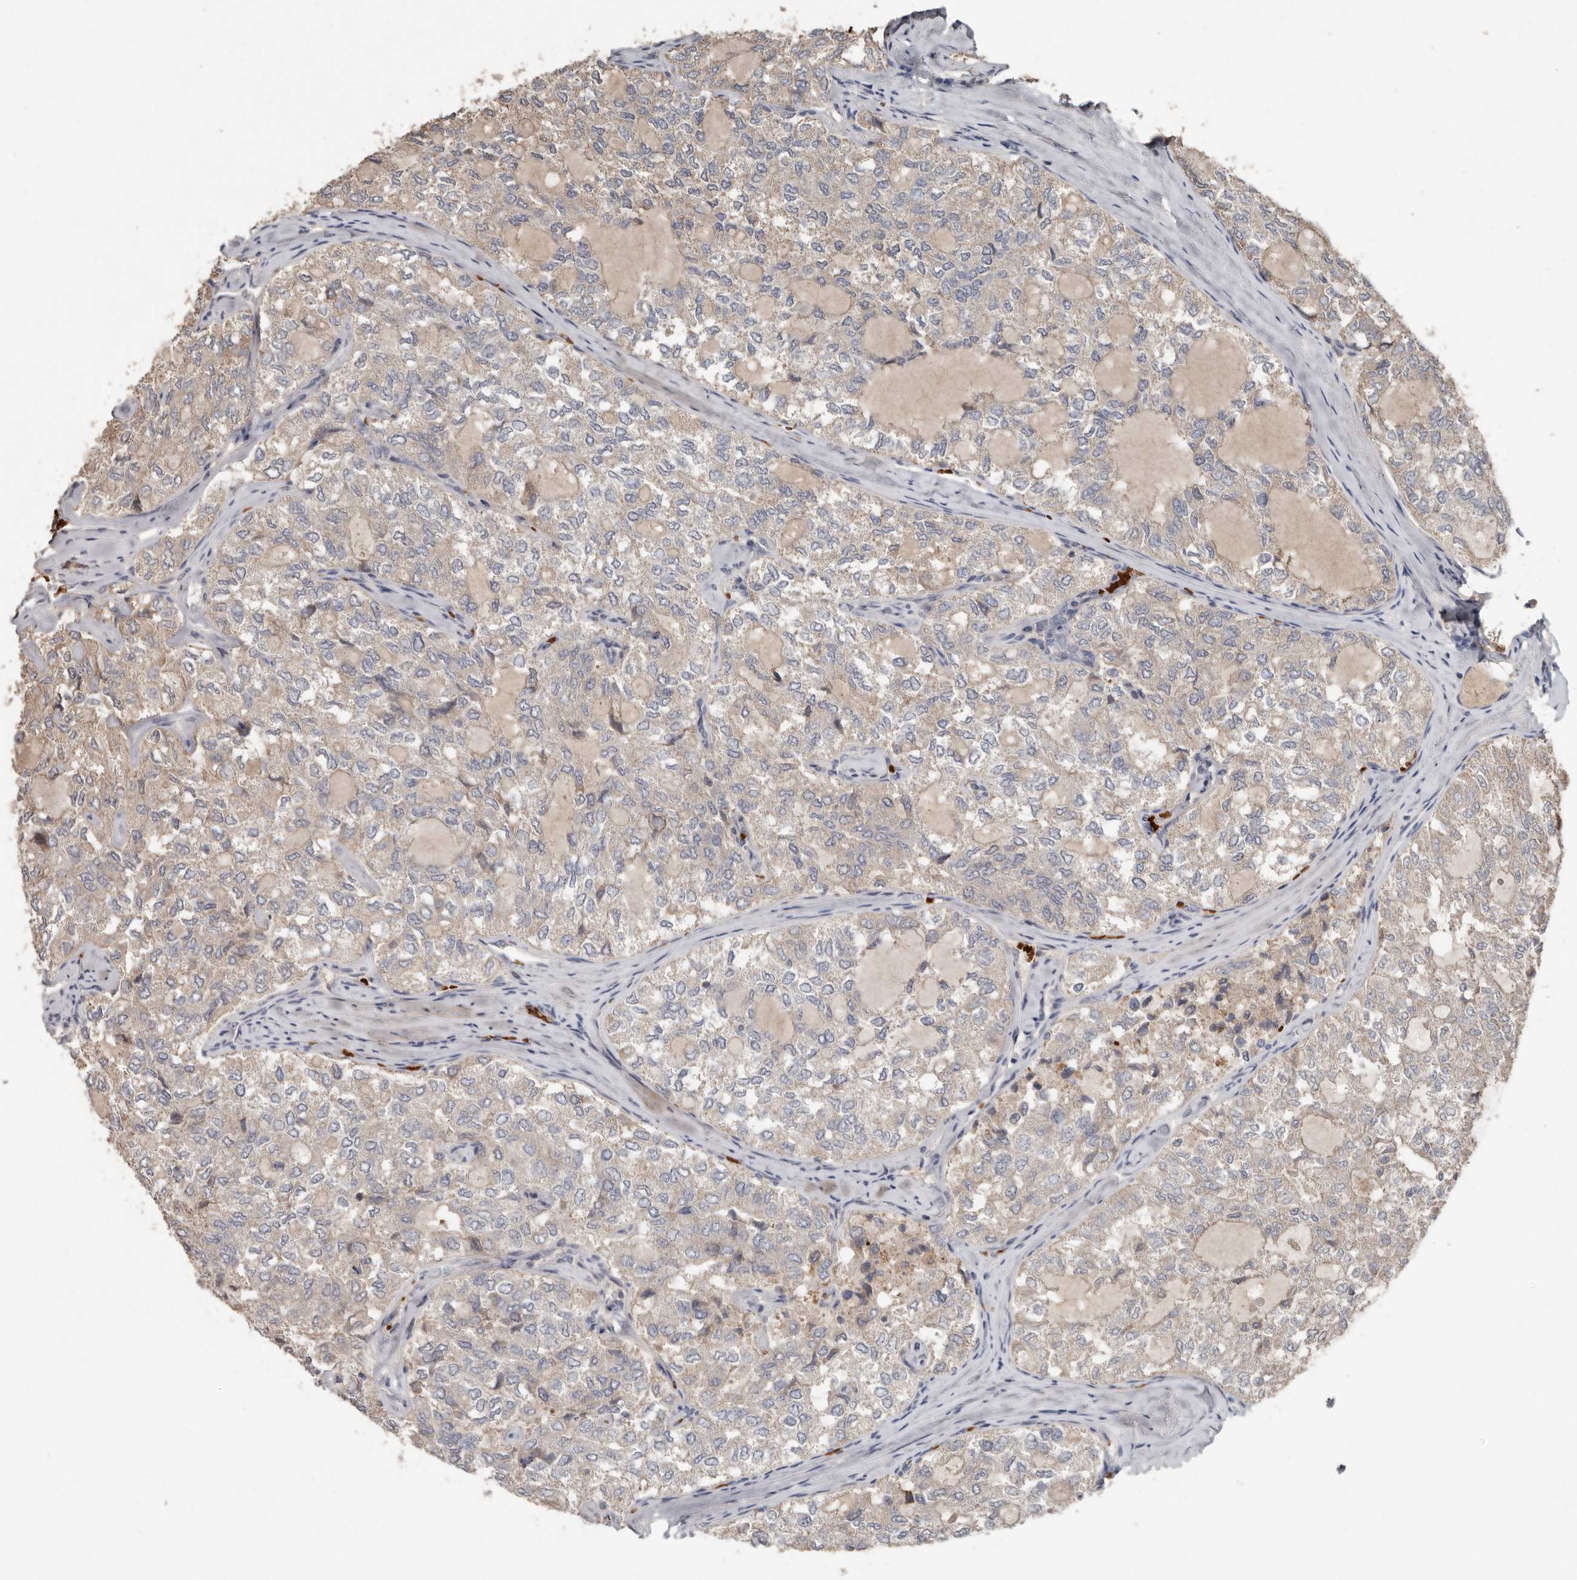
{"staining": {"intensity": "weak", "quantity": "25%-75%", "location": "cytoplasmic/membranous"}, "tissue": "thyroid cancer", "cell_type": "Tumor cells", "image_type": "cancer", "snomed": [{"axis": "morphology", "description": "Follicular adenoma carcinoma, NOS"}, {"axis": "topography", "description": "Thyroid gland"}], "caption": "Thyroid cancer stained with DAB immunohistochemistry (IHC) displays low levels of weak cytoplasmic/membranous expression in approximately 25%-75% of tumor cells. (DAB IHC with brightfield microscopy, high magnification).", "gene": "KIF26B", "patient": {"sex": "male", "age": 75}}